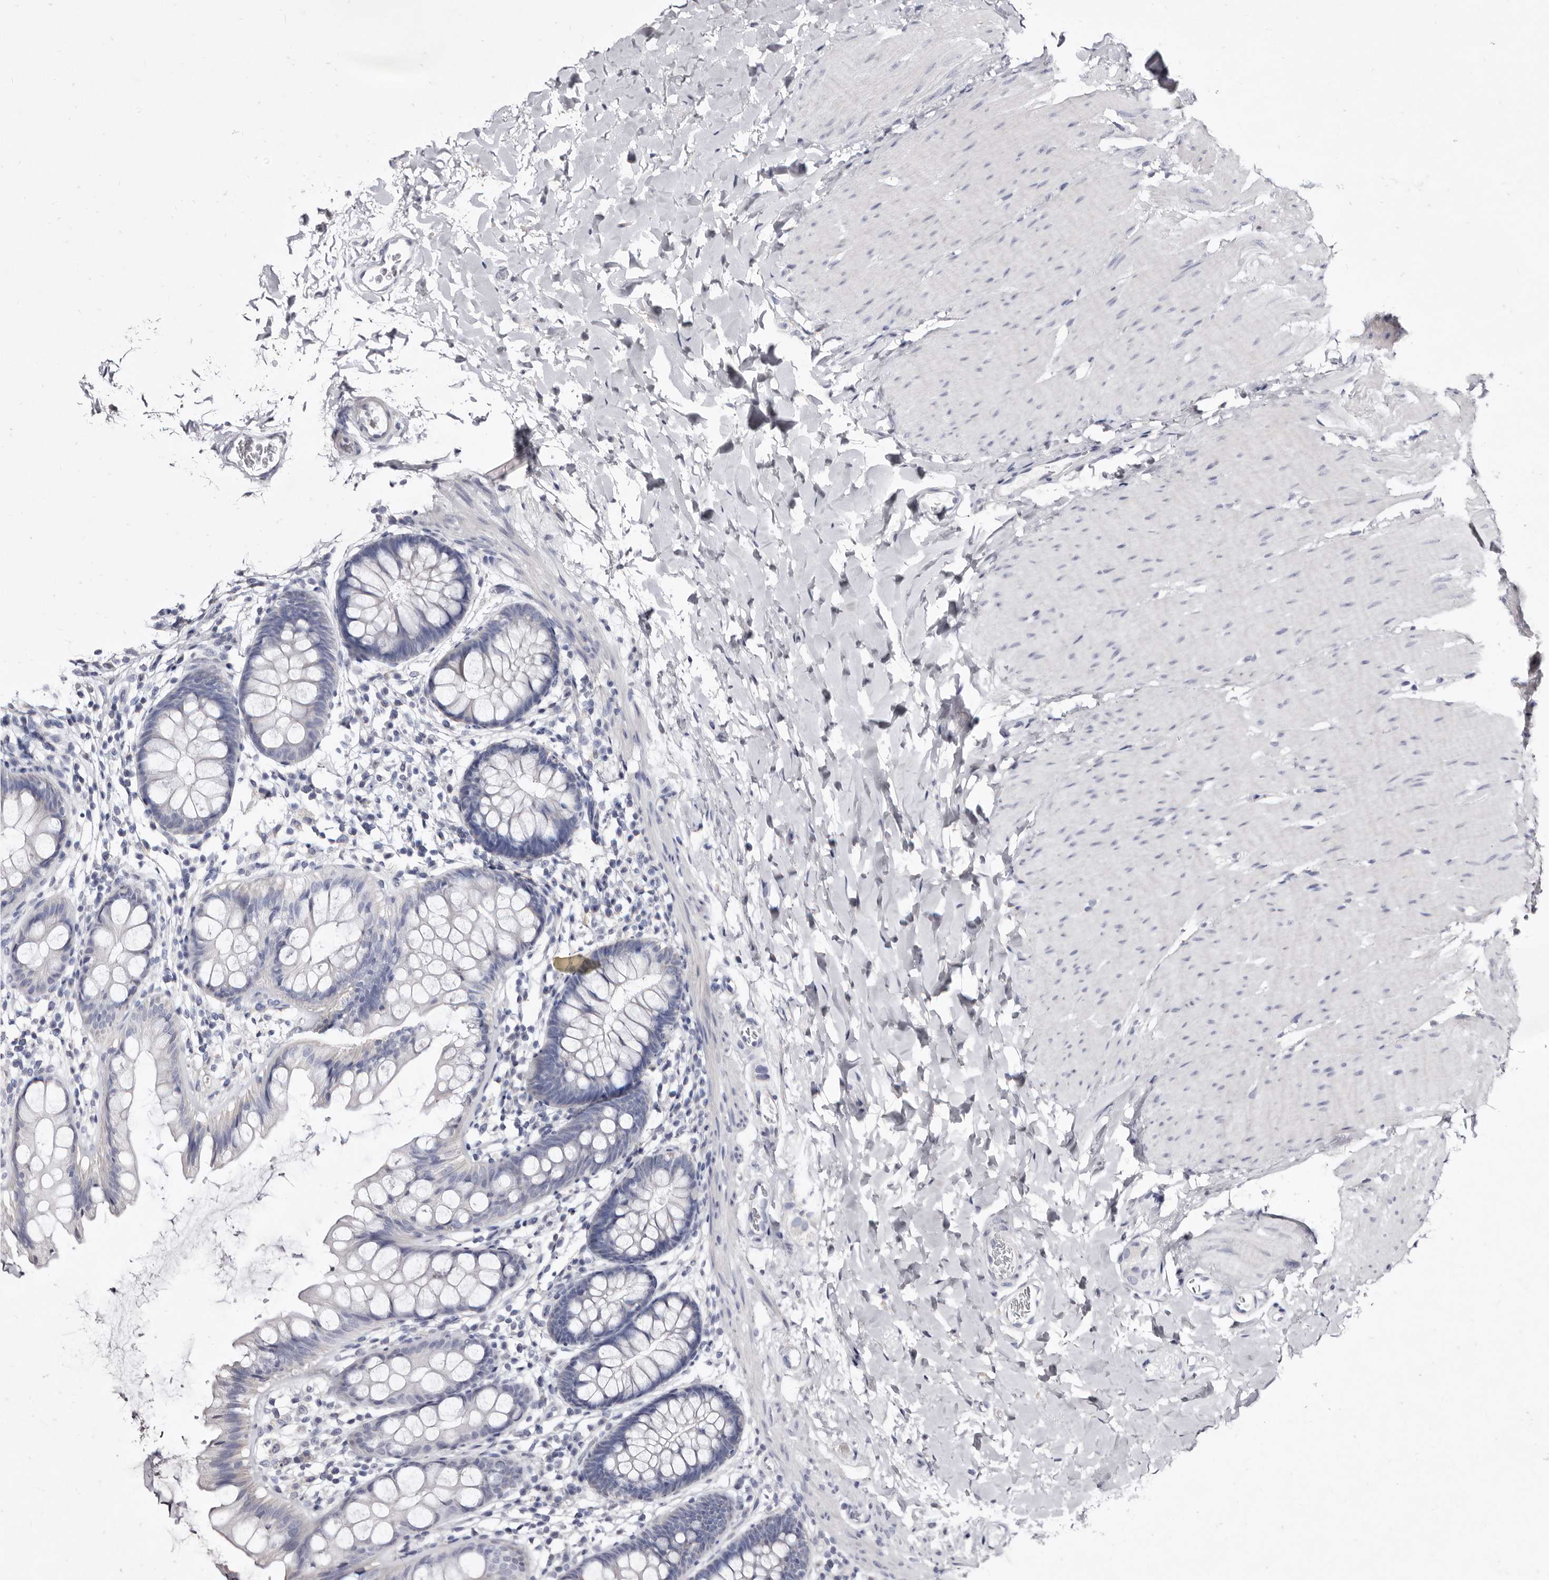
{"staining": {"intensity": "negative", "quantity": "none", "location": "none"}, "tissue": "colon", "cell_type": "Endothelial cells", "image_type": "normal", "snomed": [{"axis": "morphology", "description": "Normal tissue, NOS"}, {"axis": "topography", "description": "Colon"}], "caption": "Colon stained for a protein using immunohistochemistry (IHC) reveals no staining endothelial cells.", "gene": "CYP2E1", "patient": {"sex": "female", "age": 62}}